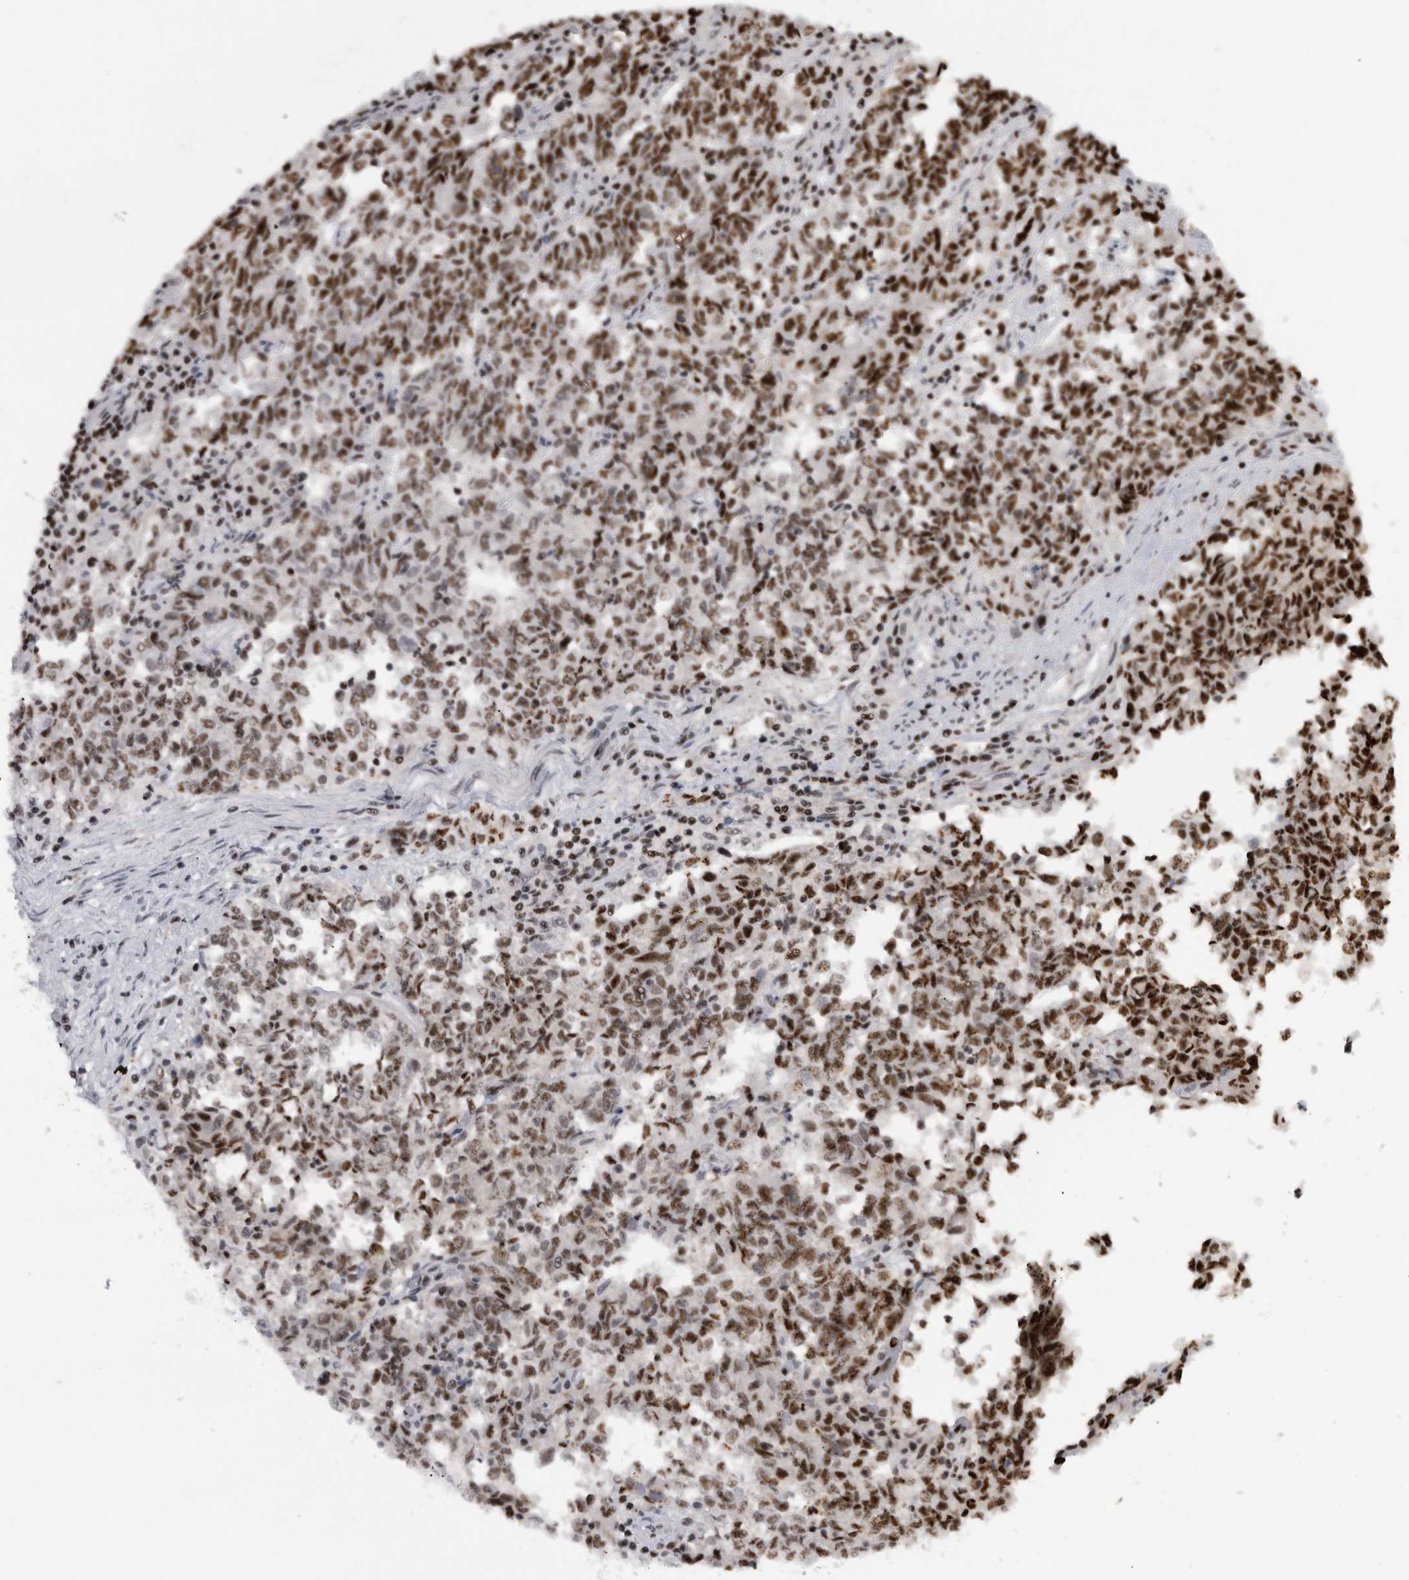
{"staining": {"intensity": "strong", "quantity": ">75%", "location": "nuclear"}, "tissue": "endometrial cancer", "cell_type": "Tumor cells", "image_type": "cancer", "snomed": [{"axis": "morphology", "description": "Adenocarcinoma, NOS"}, {"axis": "topography", "description": "Endometrium"}], "caption": "Protein staining reveals strong nuclear staining in about >75% of tumor cells in endometrial cancer (adenocarcinoma).", "gene": "CDK11A", "patient": {"sex": "female", "age": 80}}